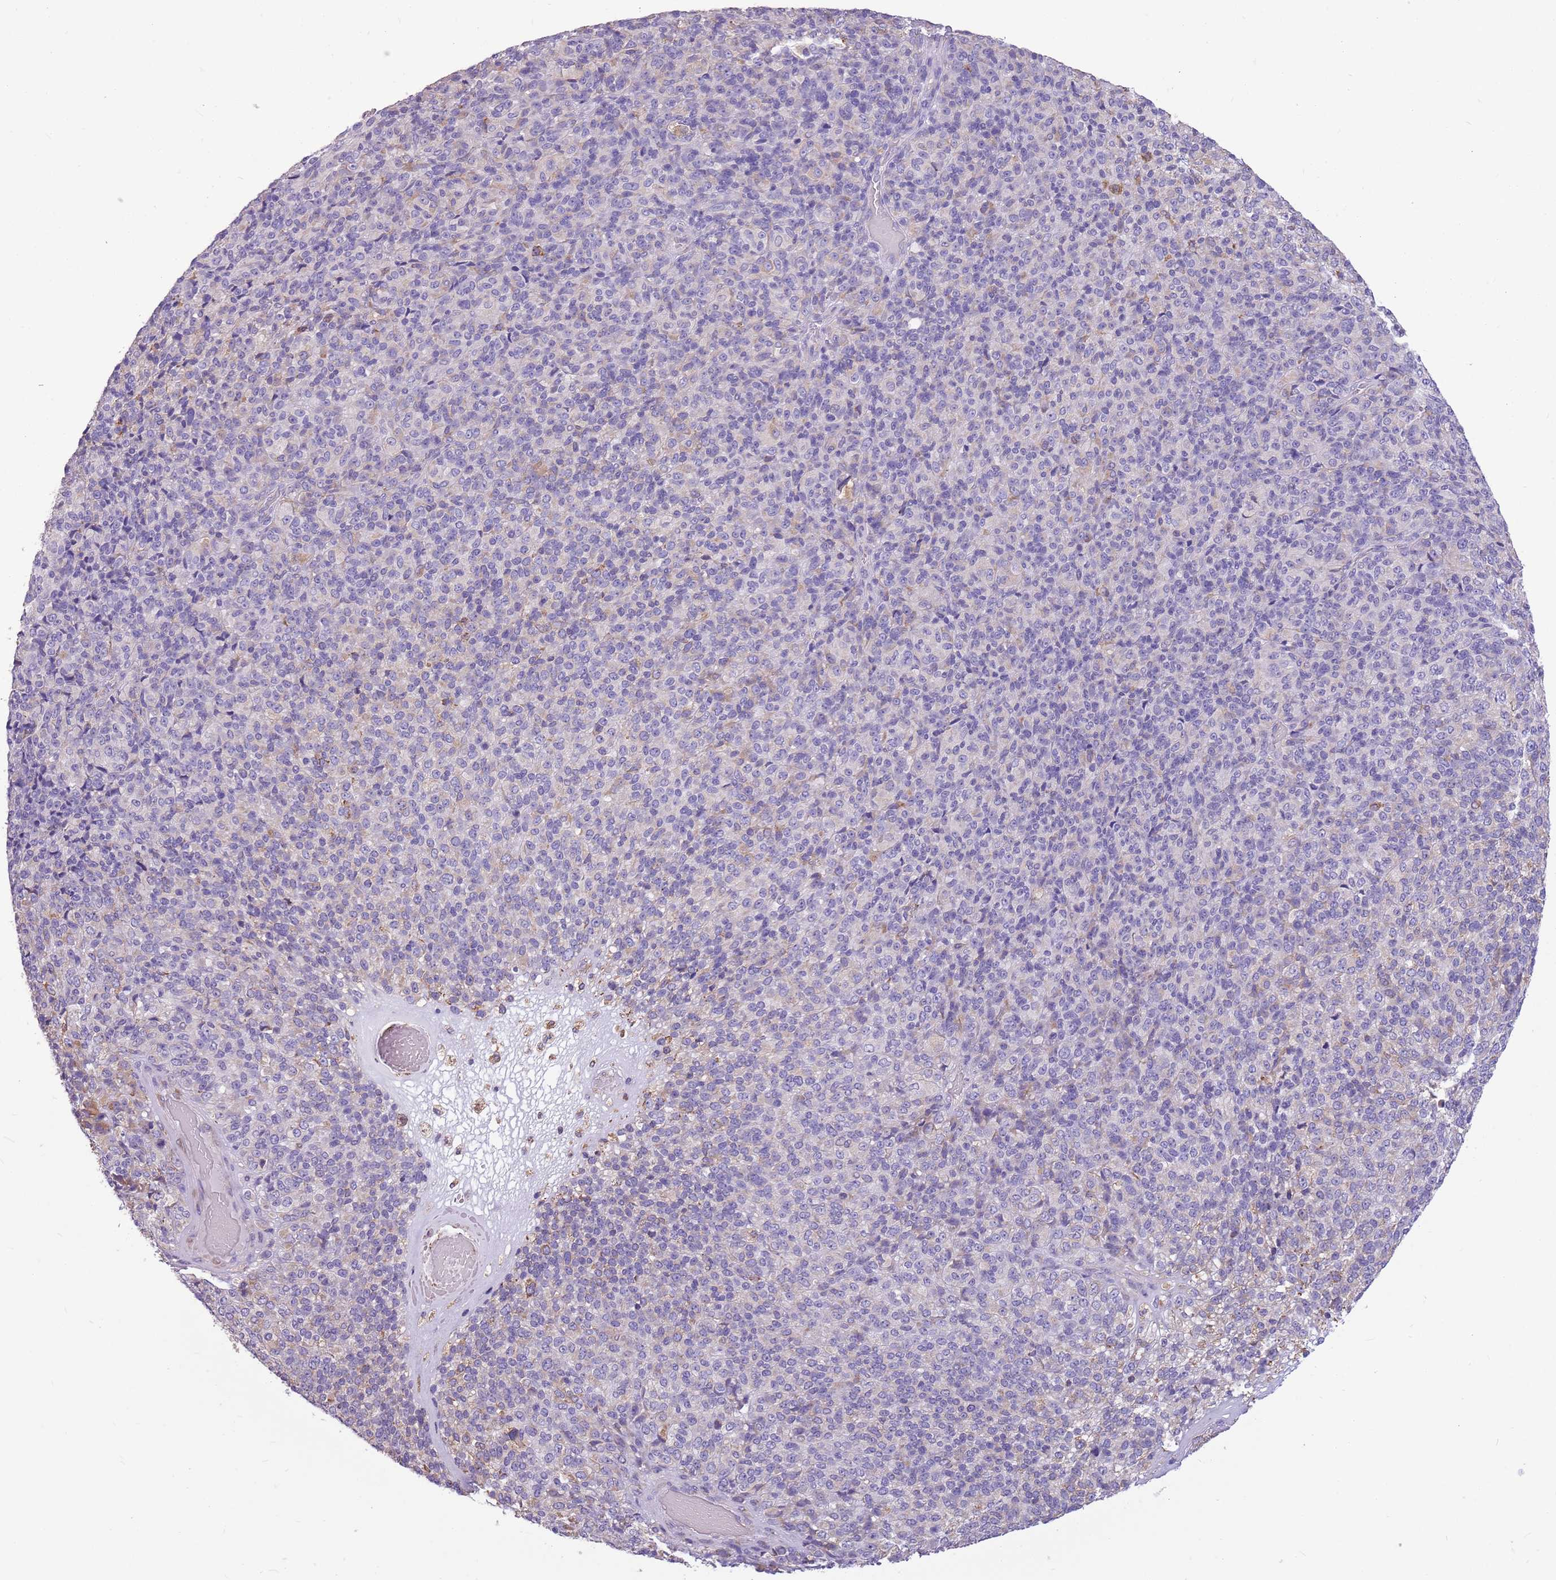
{"staining": {"intensity": "negative", "quantity": "none", "location": "none"}, "tissue": "melanoma", "cell_type": "Tumor cells", "image_type": "cancer", "snomed": [{"axis": "morphology", "description": "Malignant melanoma, Metastatic site"}, {"axis": "topography", "description": "Brain"}], "caption": "Melanoma stained for a protein using immunohistochemistry (IHC) displays no expression tumor cells.", "gene": "KCTD19", "patient": {"sex": "female", "age": 56}}